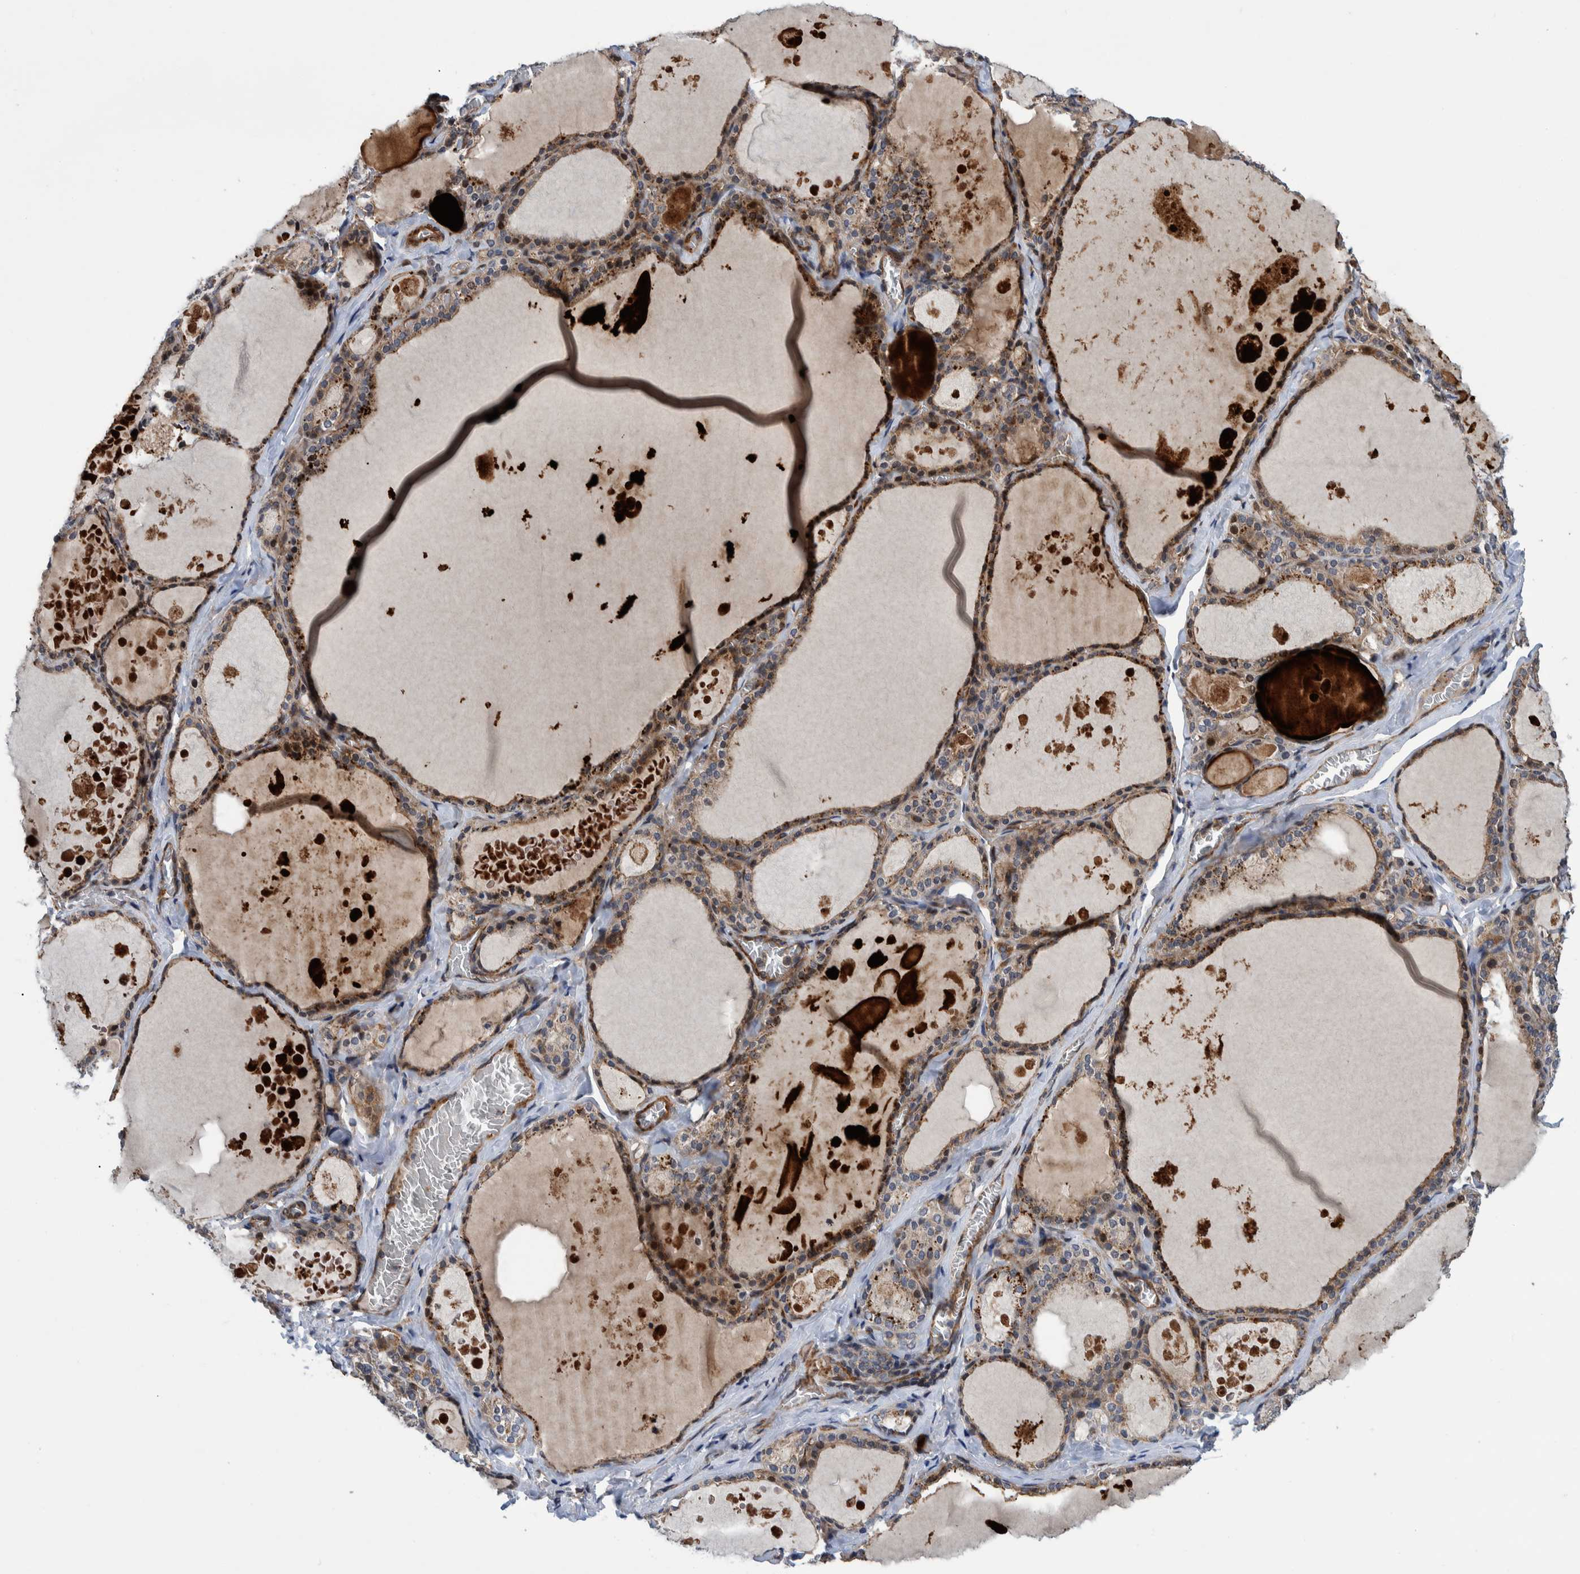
{"staining": {"intensity": "moderate", "quantity": ">75%", "location": "cytoplasmic/membranous"}, "tissue": "thyroid gland", "cell_type": "Glandular cells", "image_type": "normal", "snomed": [{"axis": "morphology", "description": "Normal tissue, NOS"}, {"axis": "topography", "description": "Thyroid gland"}], "caption": "A brown stain labels moderate cytoplasmic/membranous staining of a protein in glandular cells of benign thyroid gland. (Stains: DAB in brown, nuclei in blue, Microscopy: brightfield microscopy at high magnification).", "gene": "GRPEL2", "patient": {"sex": "male", "age": 56}}